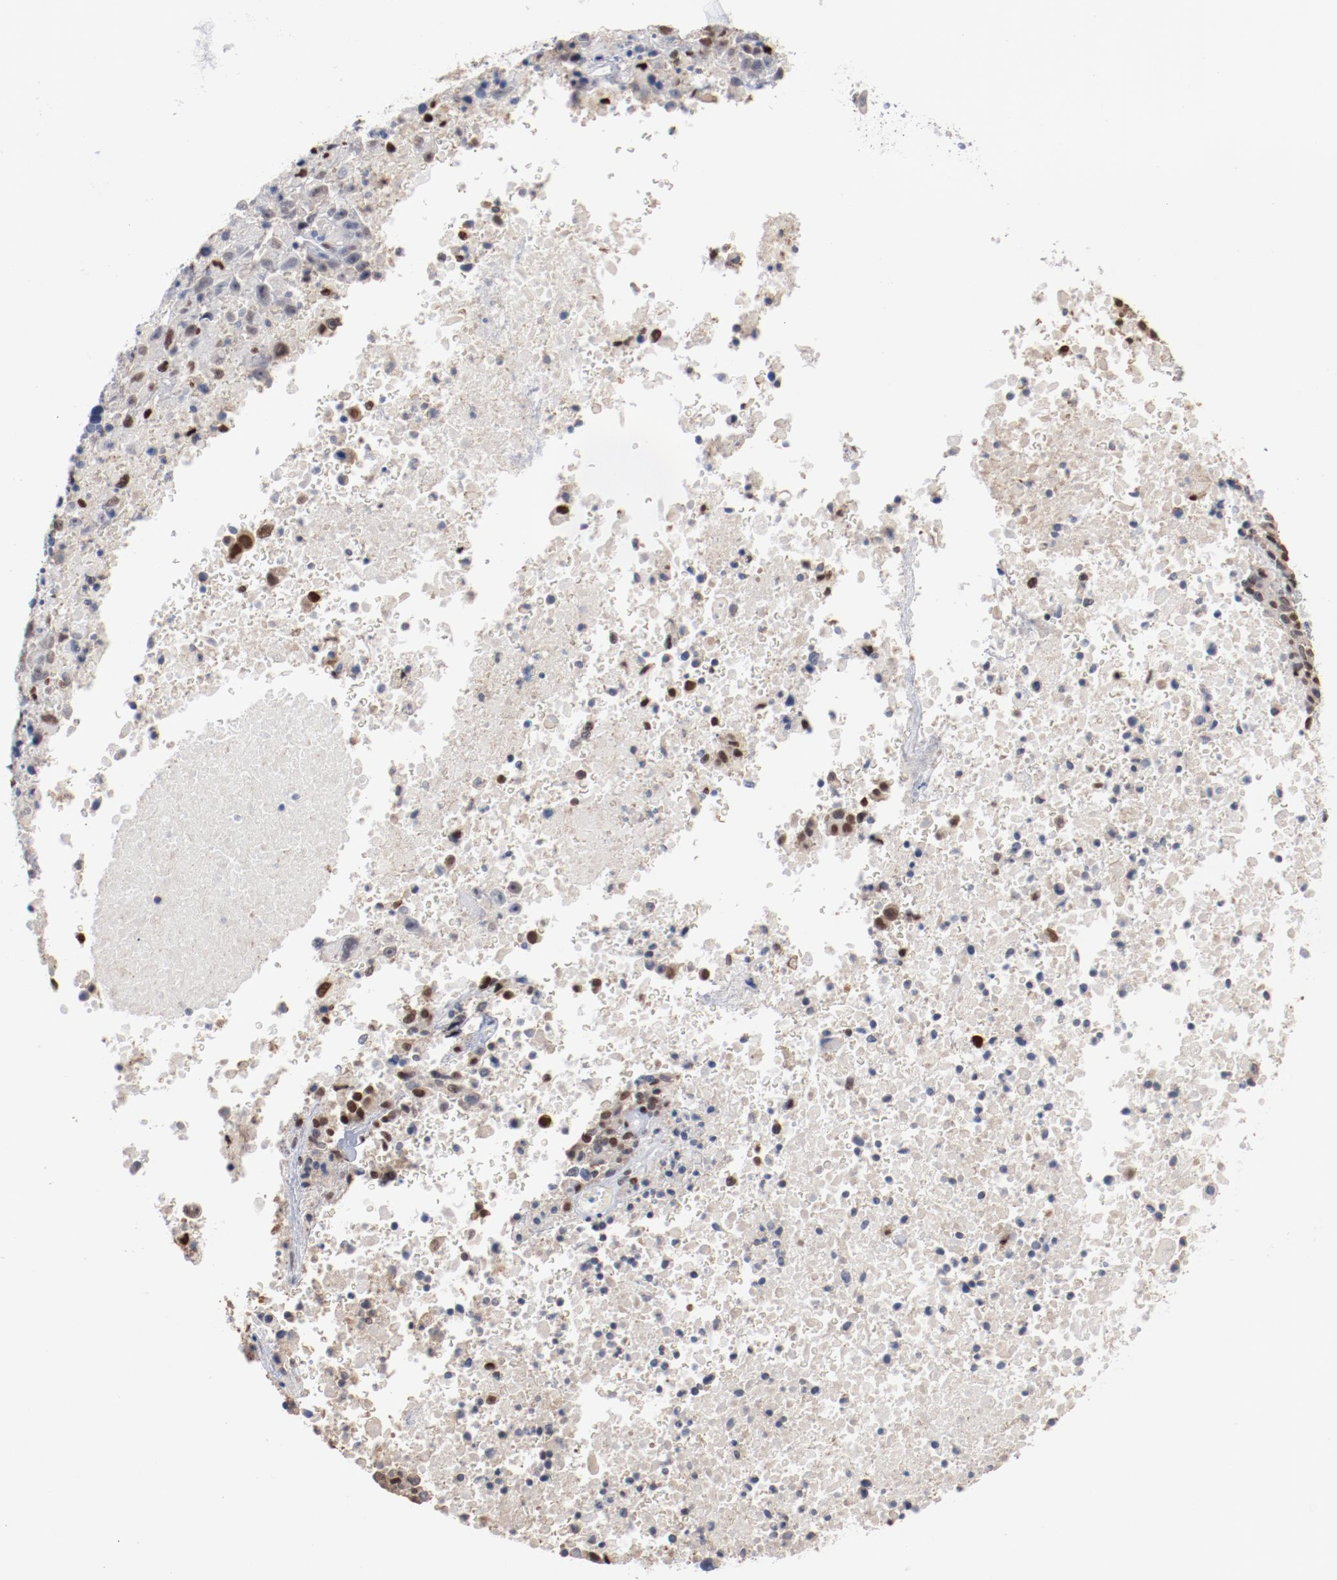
{"staining": {"intensity": "moderate", "quantity": ">75%", "location": "nuclear"}, "tissue": "melanoma", "cell_type": "Tumor cells", "image_type": "cancer", "snomed": [{"axis": "morphology", "description": "Malignant melanoma, Metastatic site"}, {"axis": "topography", "description": "Cerebral cortex"}], "caption": "Immunohistochemistry (IHC) staining of malignant melanoma (metastatic site), which demonstrates medium levels of moderate nuclear positivity in approximately >75% of tumor cells indicating moderate nuclear protein staining. The staining was performed using DAB (3,3'-diaminobenzidine) (brown) for protein detection and nuclei were counterstained in hematoxylin (blue).", "gene": "ZEB2", "patient": {"sex": "female", "age": 52}}